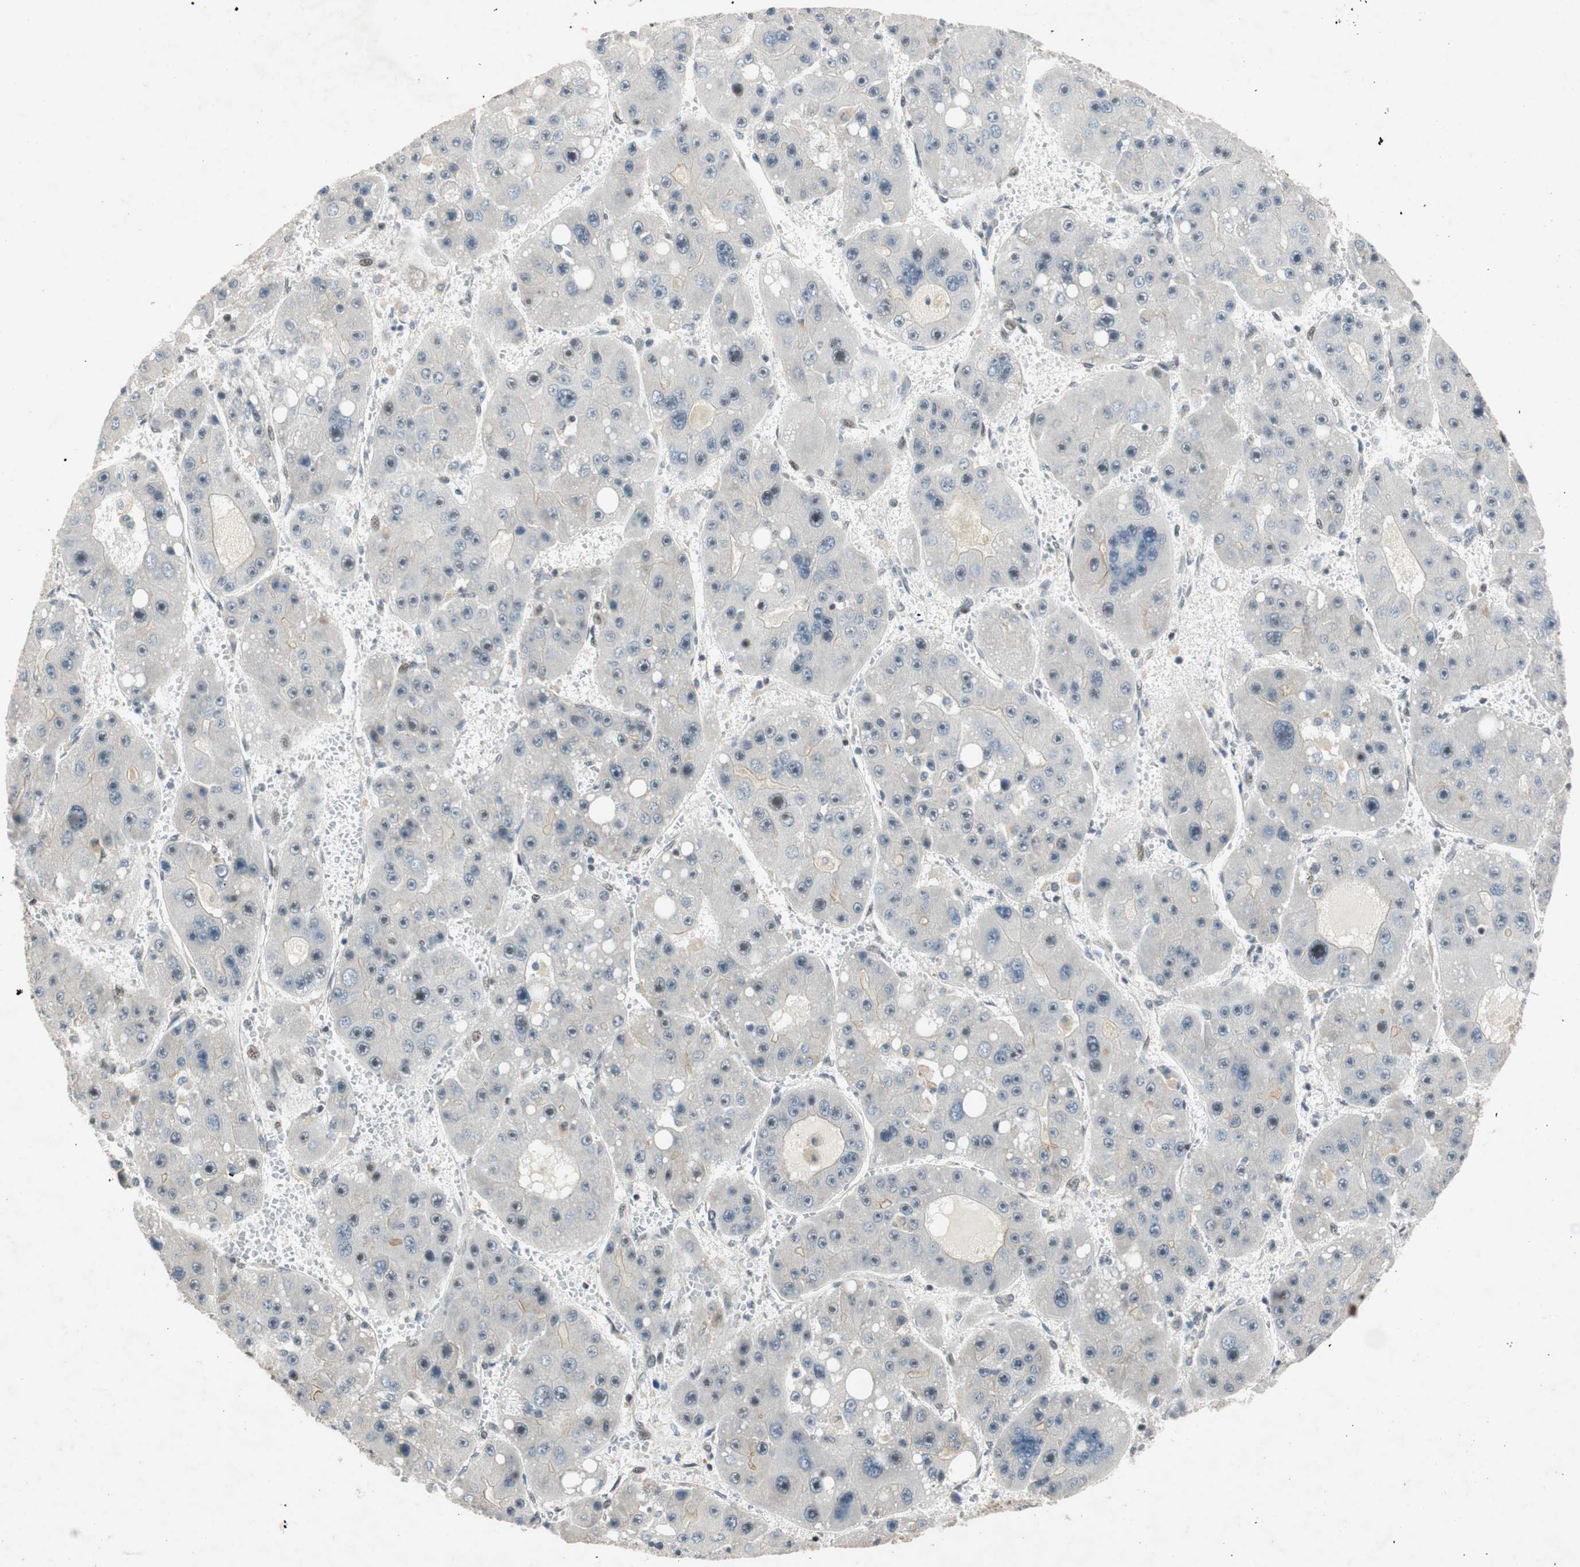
{"staining": {"intensity": "negative", "quantity": "none", "location": "none"}, "tissue": "liver cancer", "cell_type": "Tumor cells", "image_type": "cancer", "snomed": [{"axis": "morphology", "description": "Carcinoma, Hepatocellular, NOS"}, {"axis": "topography", "description": "Liver"}], "caption": "Tumor cells are negative for brown protein staining in liver hepatocellular carcinoma.", "gene": "NCBP3", "patient": {"sex": "female", "age": 61}}